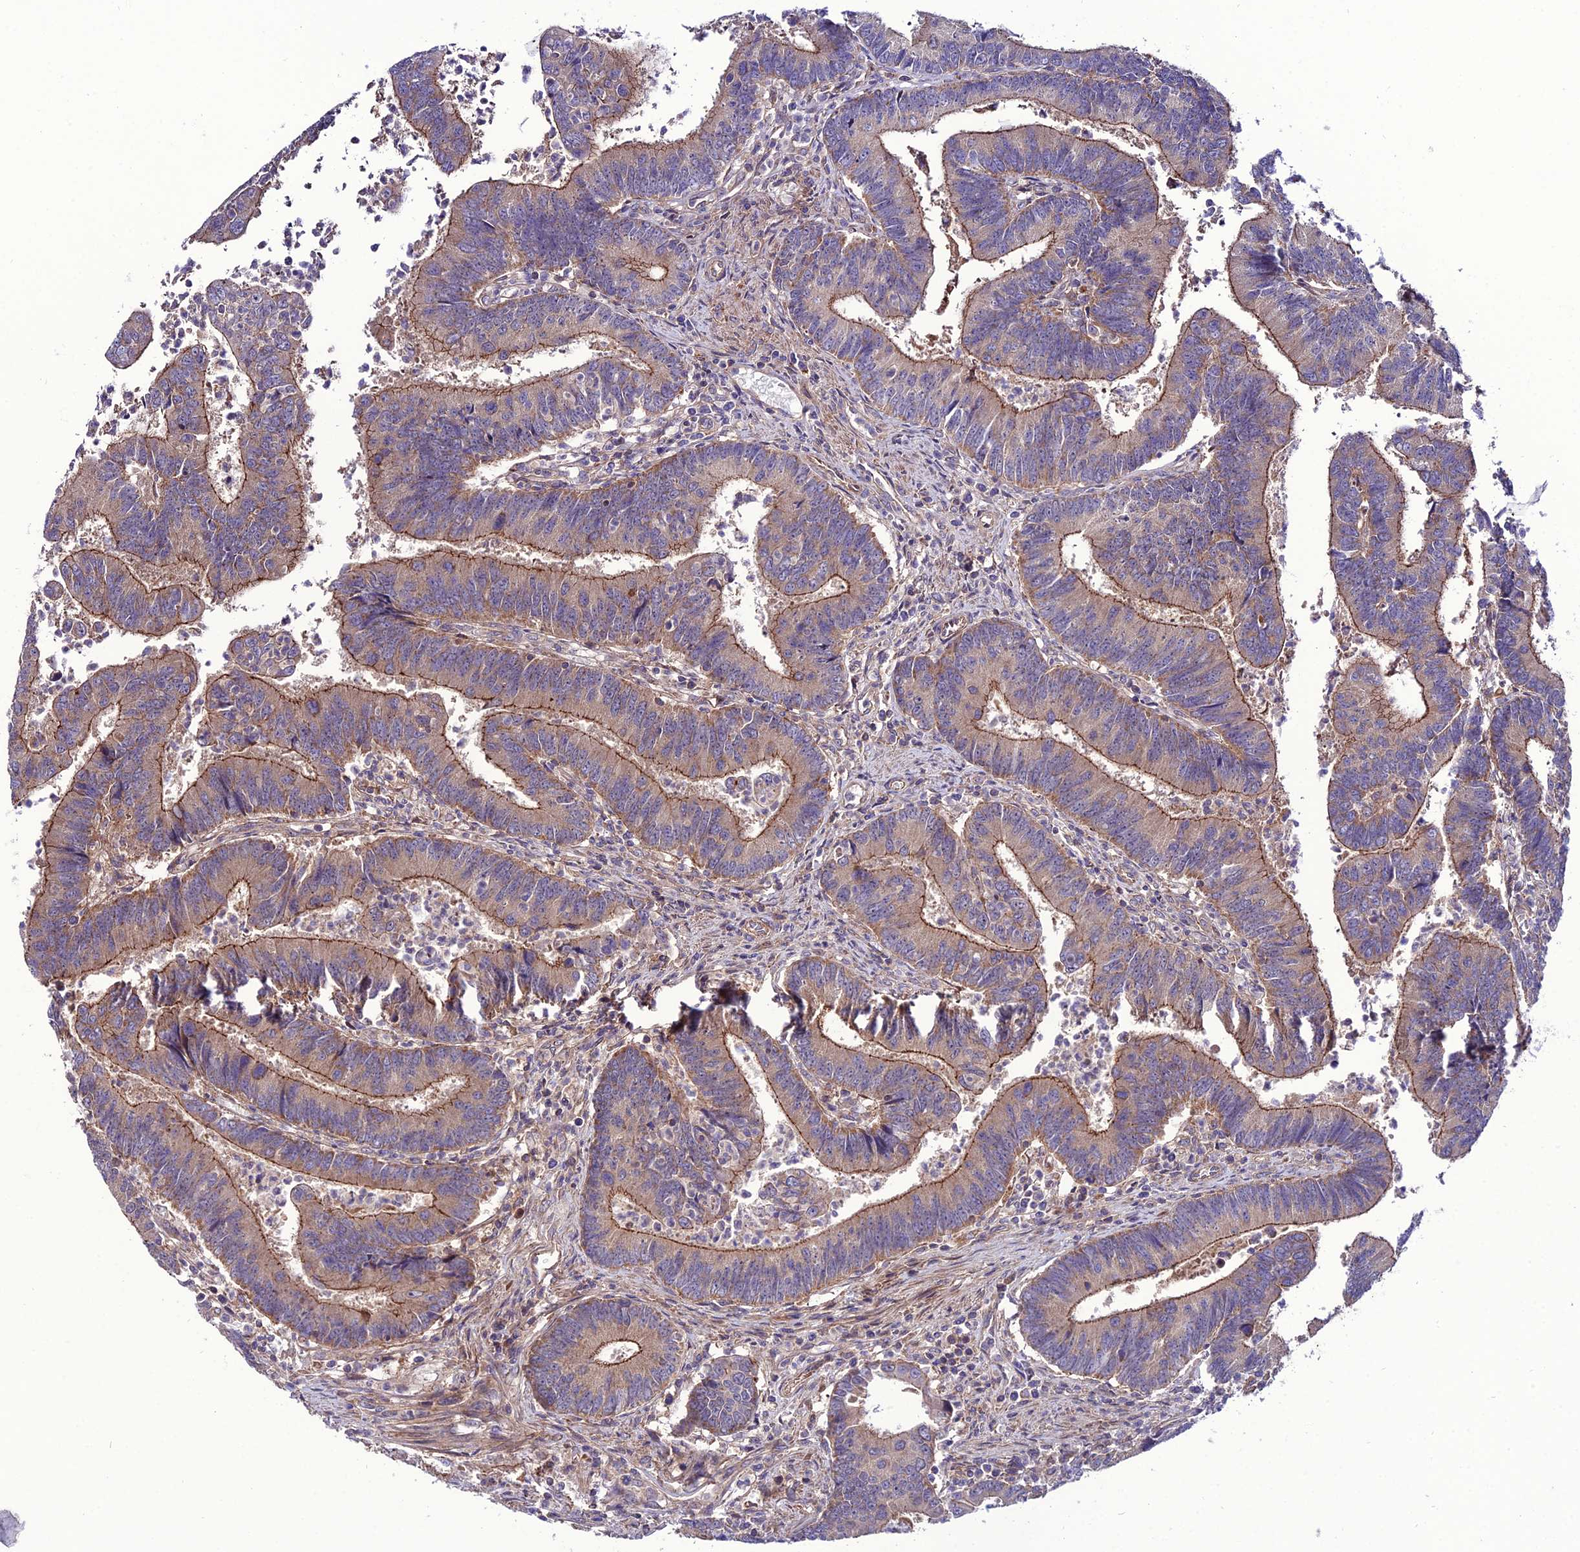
{"staining": {"intensity": "moderate", "quantity": ">75%", "location": "cytoplasmic/membranous"}, "tissue": "colorectal cancer", "cell_type": "Tumor cells", "image_type": "cancer", "snomed": [{"axis": "morphology", "description": "Adenocarcinoma, NOS"}, {"axis": "topography", "description": "Colon"}], "caption": "Moderate cytoplasmic/membranous positivity is appreciated in approximately >75% of tumor cells in colorectal adenocarcinoma. The staining was performed using DAB (3,3'-diaminobenzidine), with brown indicating positive protein expression. Nuclei are stained blue with hematoxylin.", "gene": "PPIL3", "patient": {"sex": "female", "age": 67}}